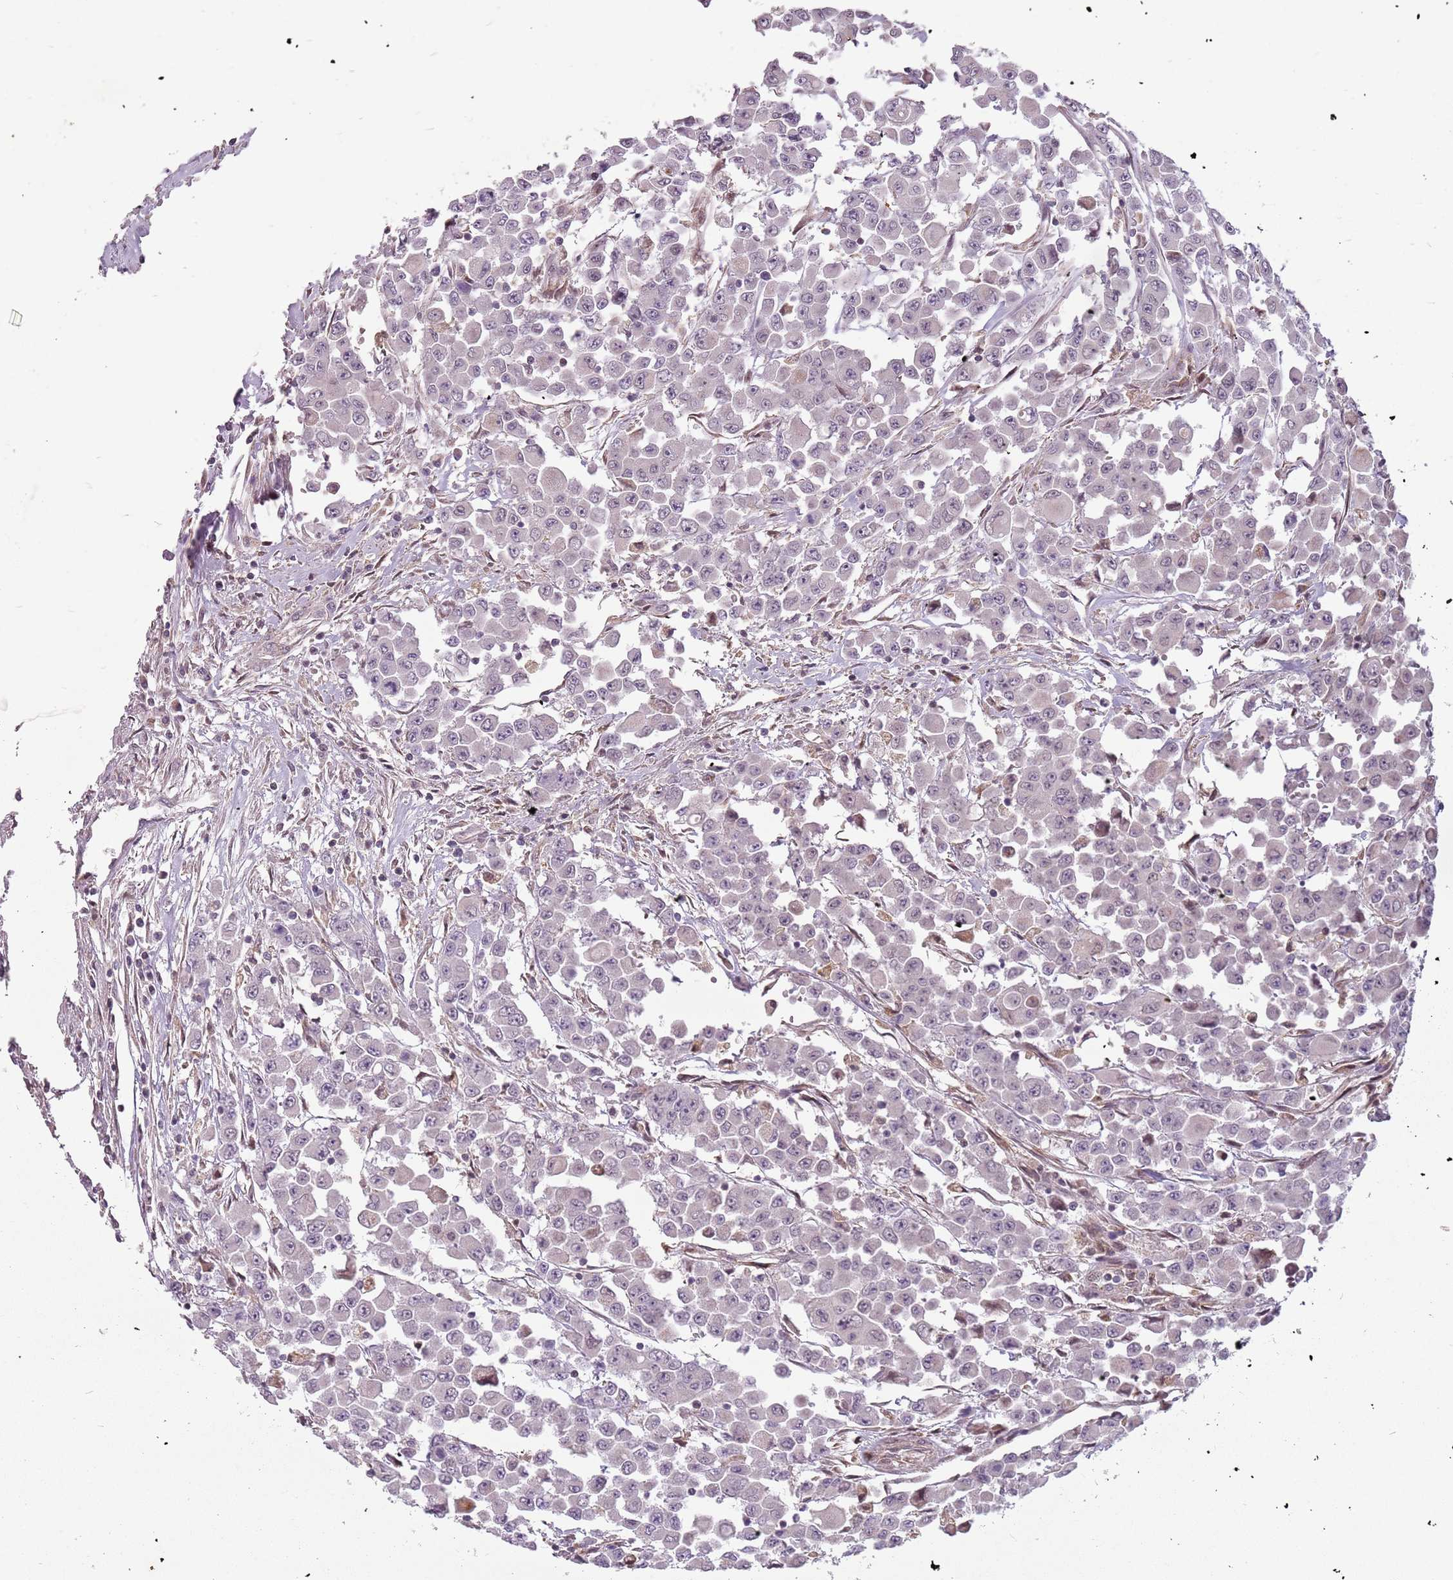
{"staining": {"intensity": "negative", "quantity": "none", "location": "none"}, "tissue": "colorectal cancer", "cell_type": "Tumor cells", "image_type": "cancer", "snomed": [{"axis": "morphology", "description": "Adenocarcinoma, NOS"}, {"axis": "topography", "description": "Colon"}], "caption": "Immunohistochemical staining of colorectal adenocarcinoma exhibits no significant expression in tumor cells. The staining is performed using DAB brown chromogen with nuclei counter-stained in using hematoxylin.", "gene": "DEFB116", "patient": {"sex": "male", "age": 51}}